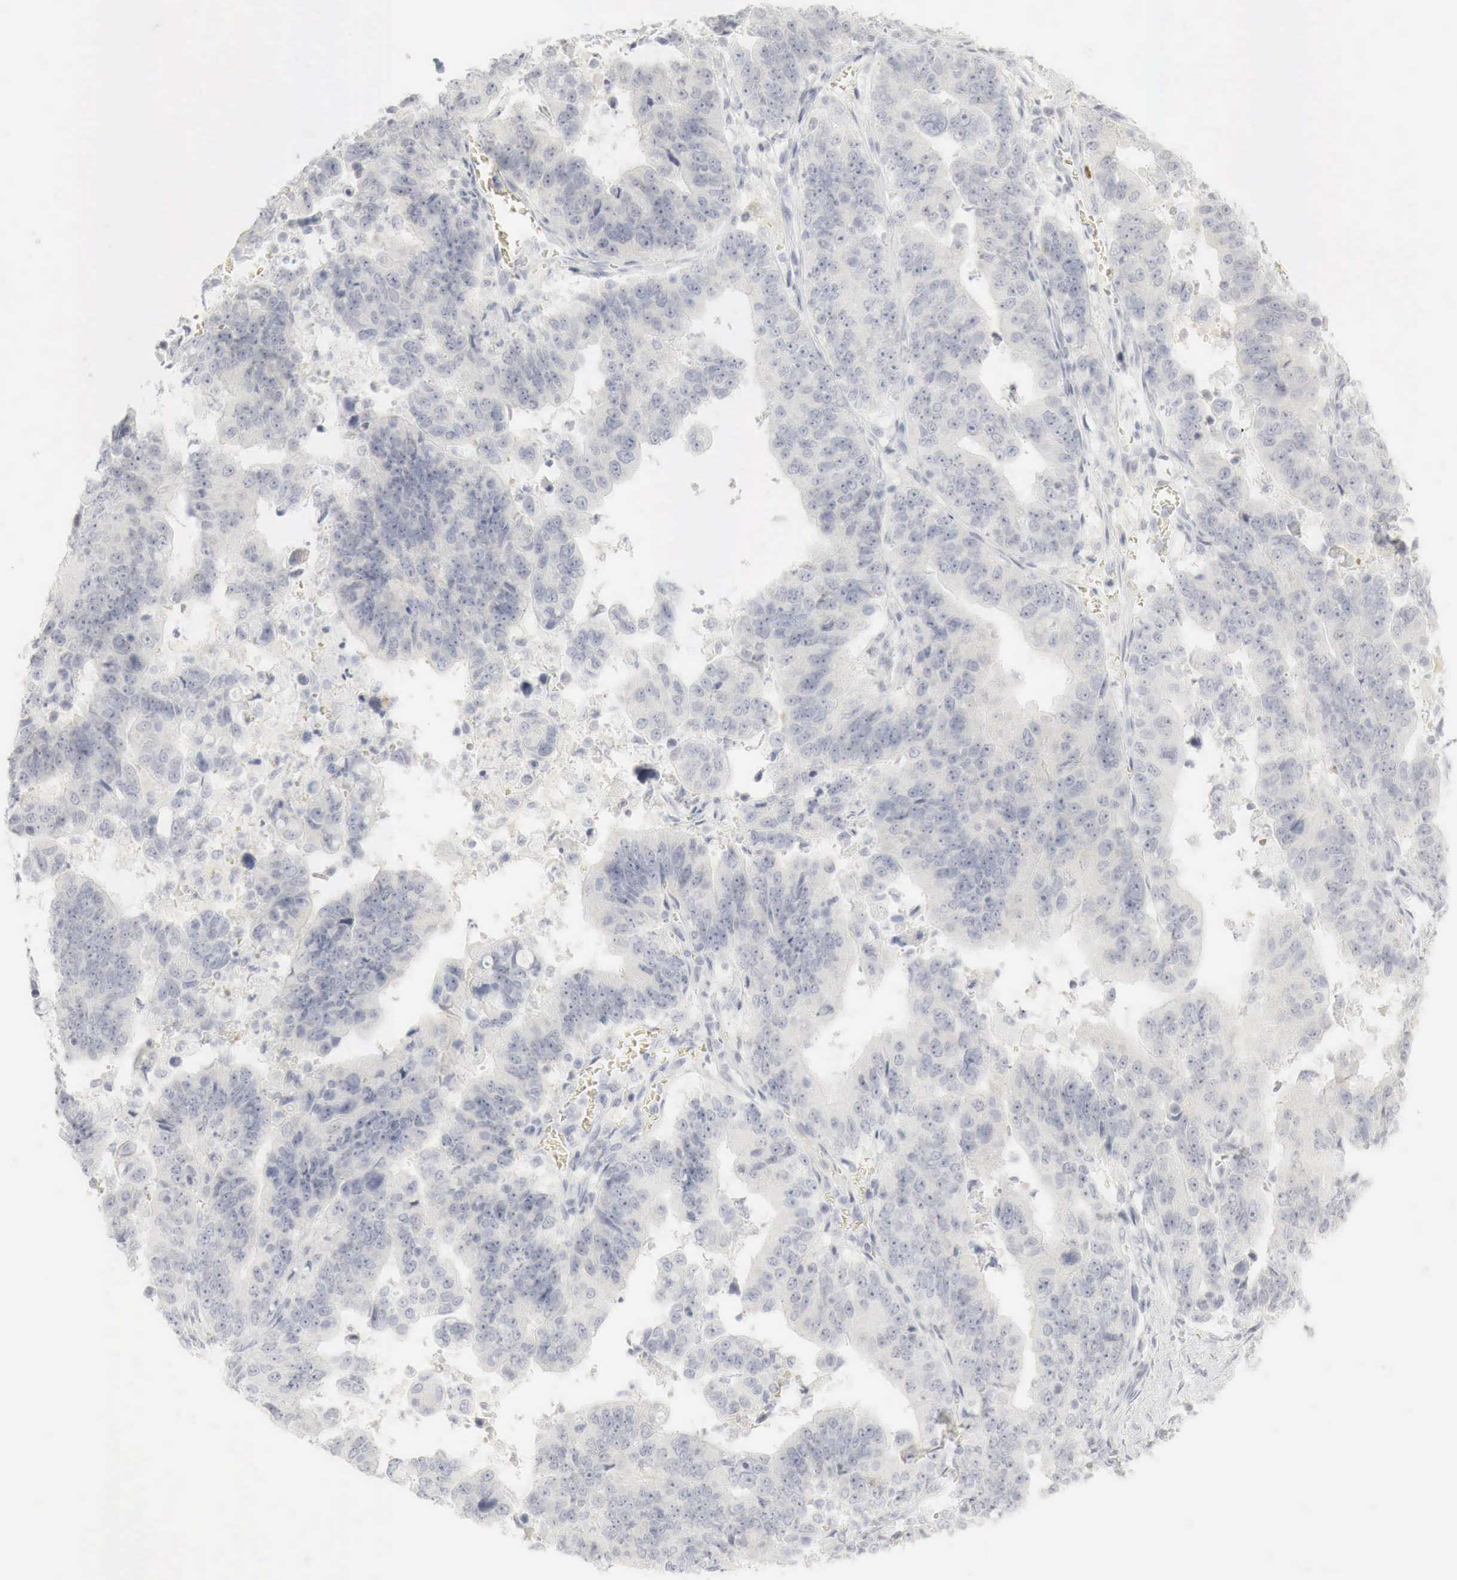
{"staining": {"intensity": "weak", "quantity": "25%-75%", "location": "cytoplasmic/membranous"}, "tissue": "stomach cancer", "cell_type": "Tumor cells", "image_type": "cancer", "snomed": [{"axis": "morphology", "description": "Adenocarcinoma, NOS"}, {"axis": "topography", "description": "Stomach, upper"}], "caption": "Approximately 25%-75% of tumor cells in stomach cancer (adenocarcinoma) demonstrate weak cytoplasmic/membranous protein staining as visualized by brown immunohistochemical staining.", "gene": "TP63", "patient": {"sex": "female", "age": 50}}